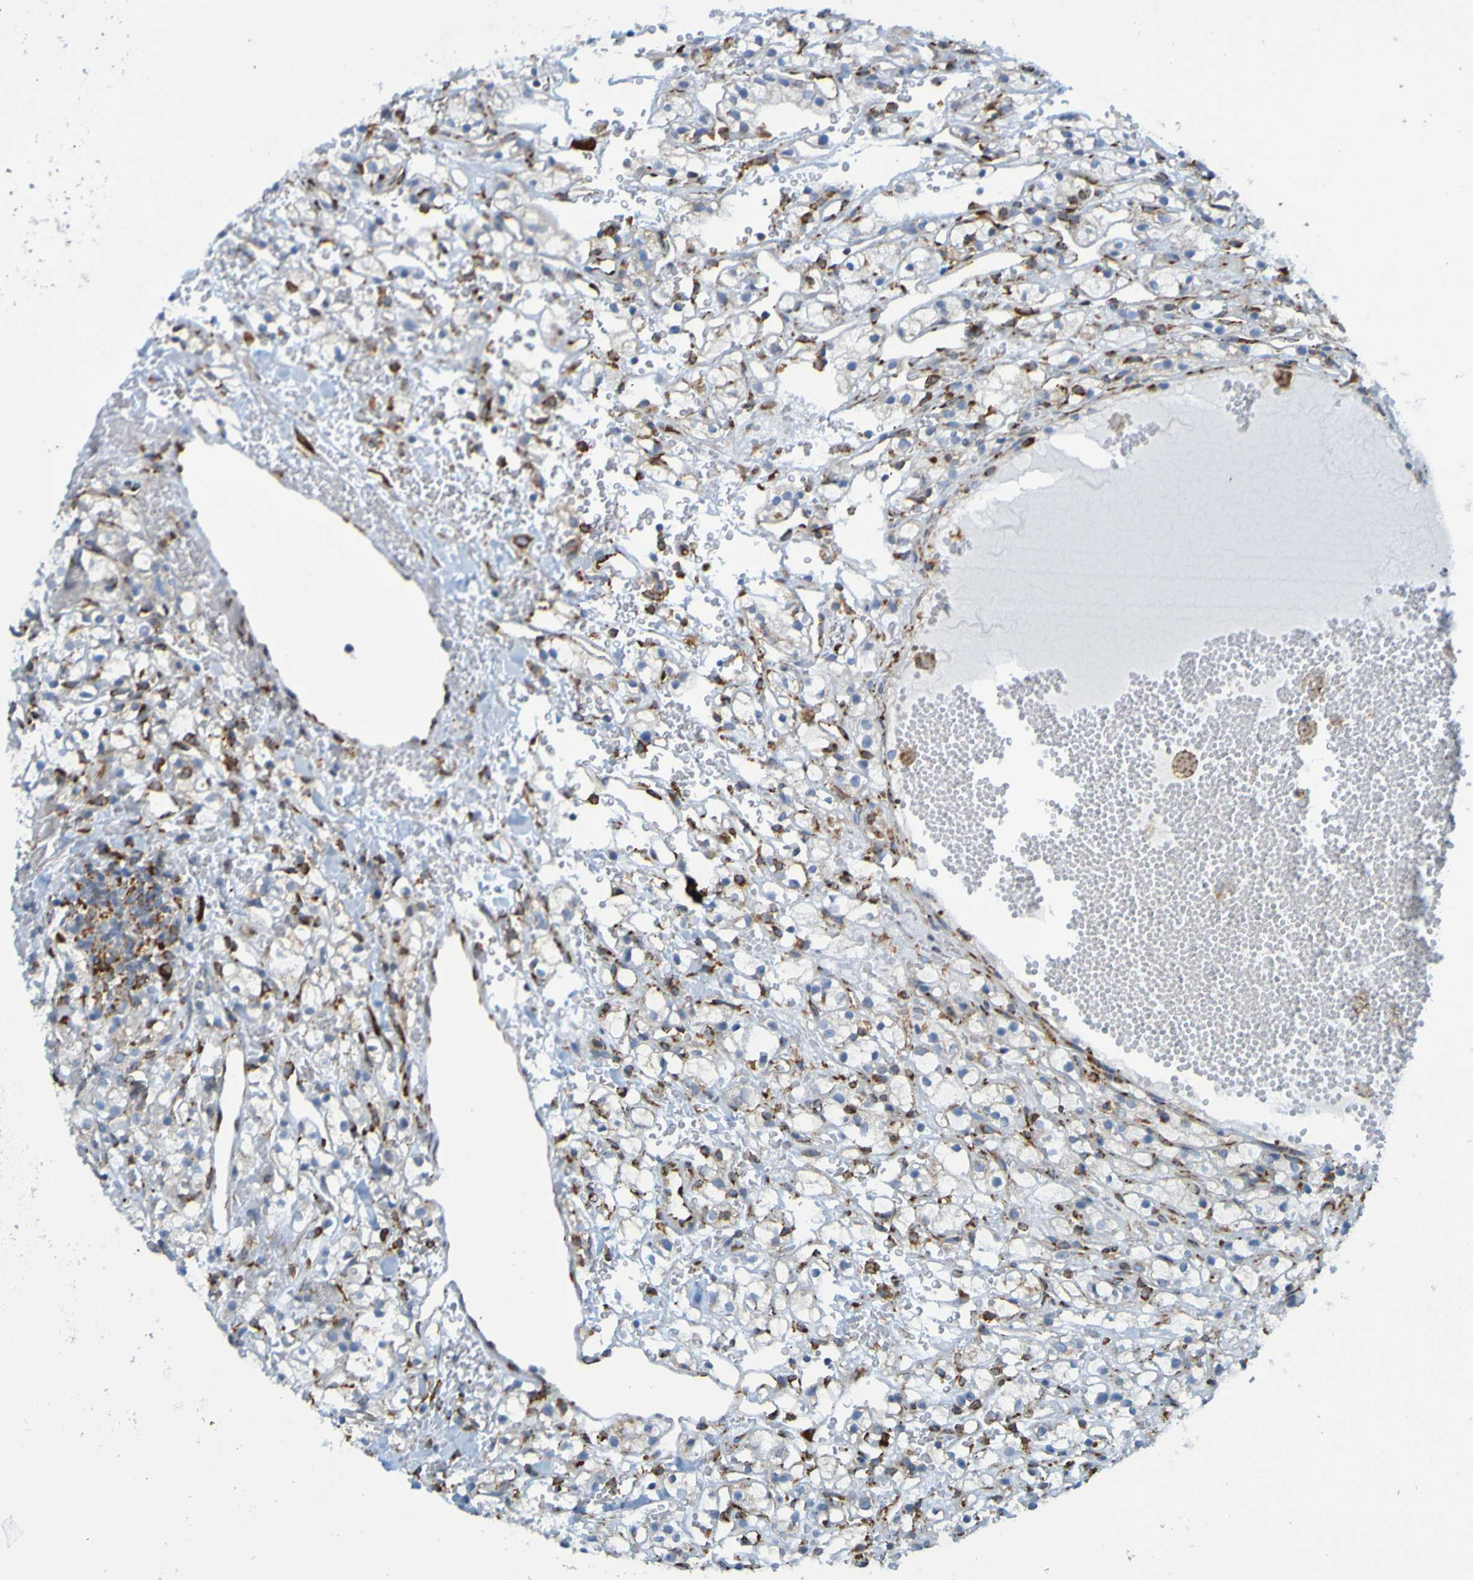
{"staining": {"intensity": "negative", "quantity": "none", "location": "none"}, "tissue": "renal cancer", "cell_type": "Tumor cells", "image_type": "cancer", "snomed": [{"axis": "morphology", "description": "Adenocarcinoma, NOS"}, {"axis": "topography", "description": "Kidney"}], "caption": "This photomicrograph is of renal cancer stained with IHC to label a protein in brown with the nuclei are counter-stained blue. There is no expression in tumor cells. (DAB immunohistochemistry (IHC) with hematoxylin counter stain).", "gene": "SSR1", "patient": {"sex": "male", "age": 61}}